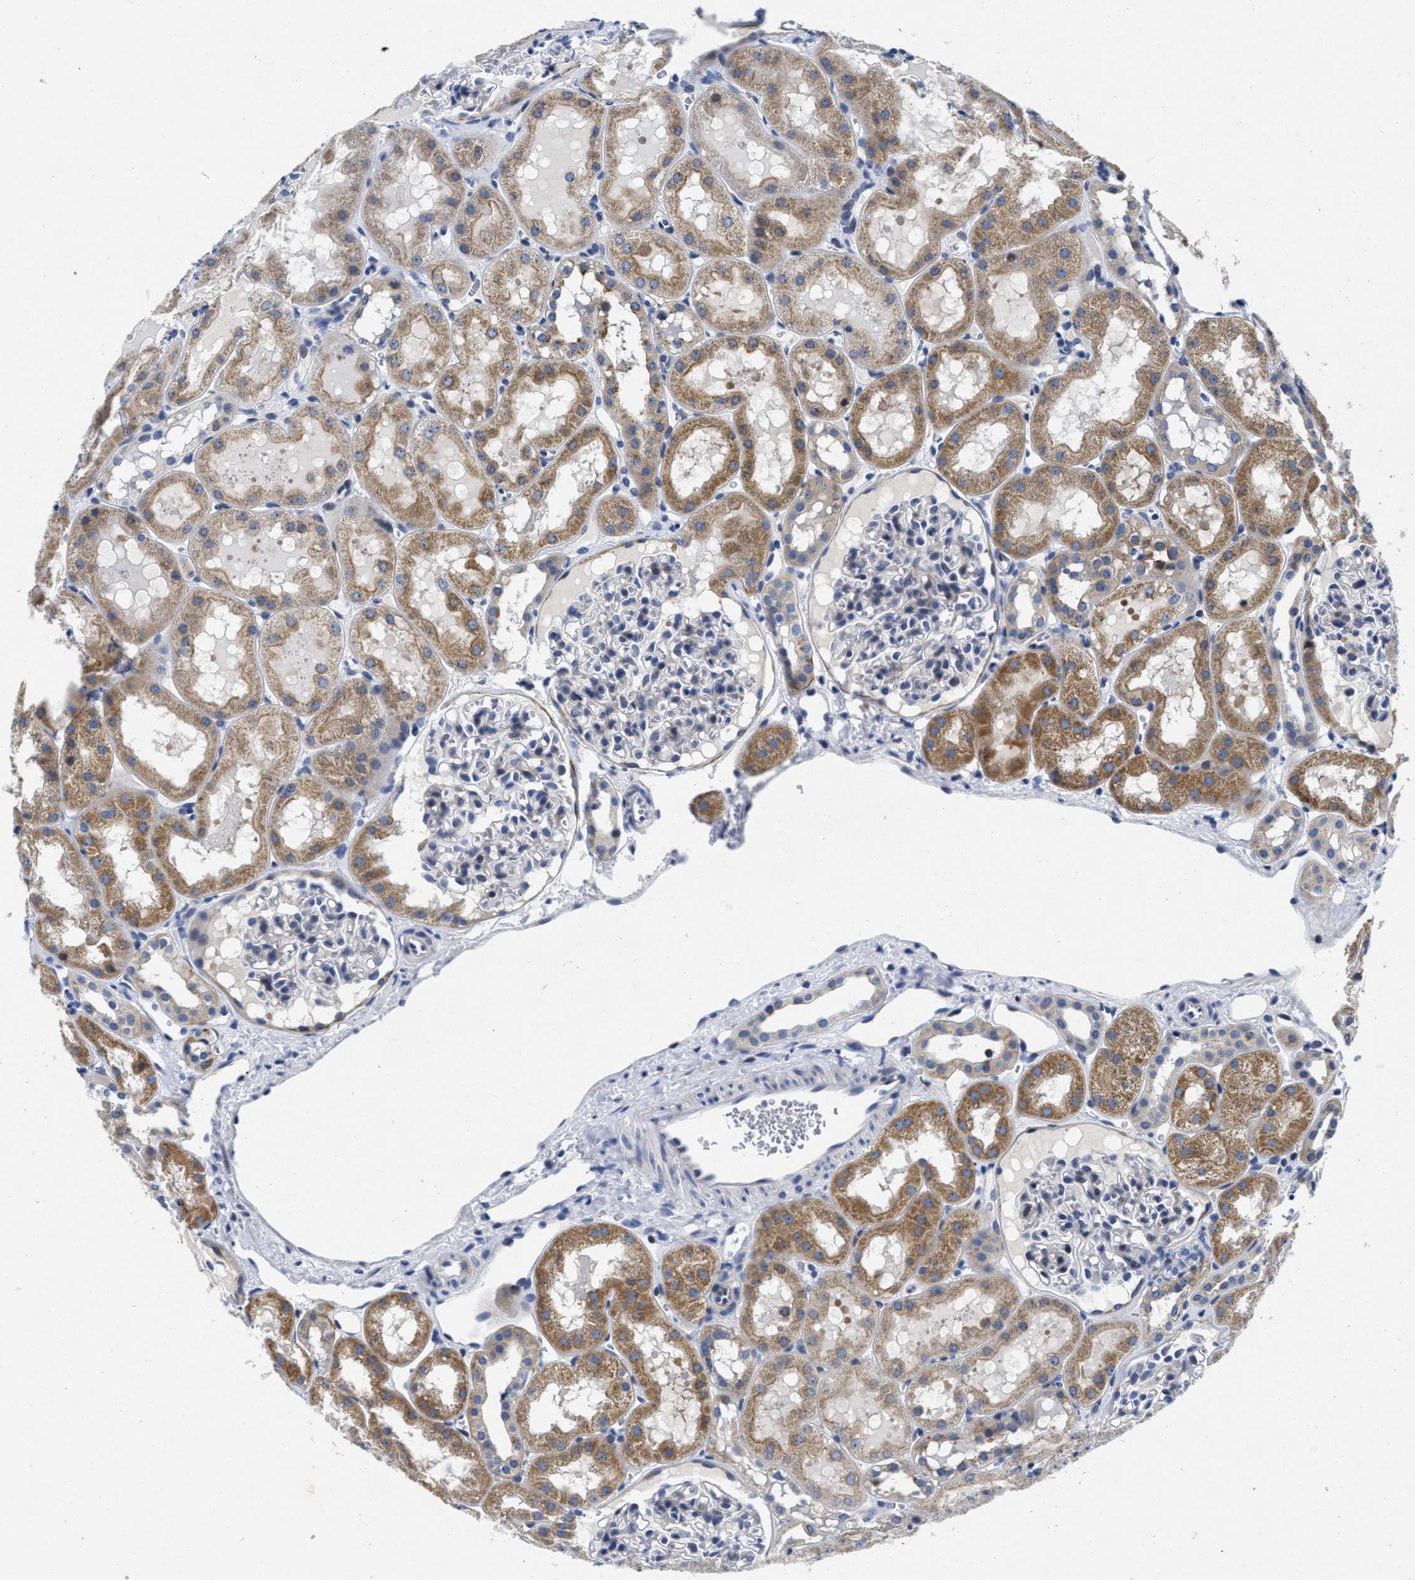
{"staining": {"intensity": "moderate", "quantity": "<25%", "location": "cytoplasmic/membranous"}, "tissue": "kidney", "cell_type": "Cells in glomeruli", "image_type": "normal", "snomed": [{"axis": "morphology", "description": "Normal tissue, NOS"}, {"axis": "topography", "description": "Kidney"}, {"axis": "topography", "description": "Urinary bladder"}], "caption": "The micrograph exhibits a brown stain indicating the presence of a protein in the cytoplasmic/membranous of cells in glomeruli in kidney.", "gene": "LAD1", "patient": {"sex": "male", "age": 16}}